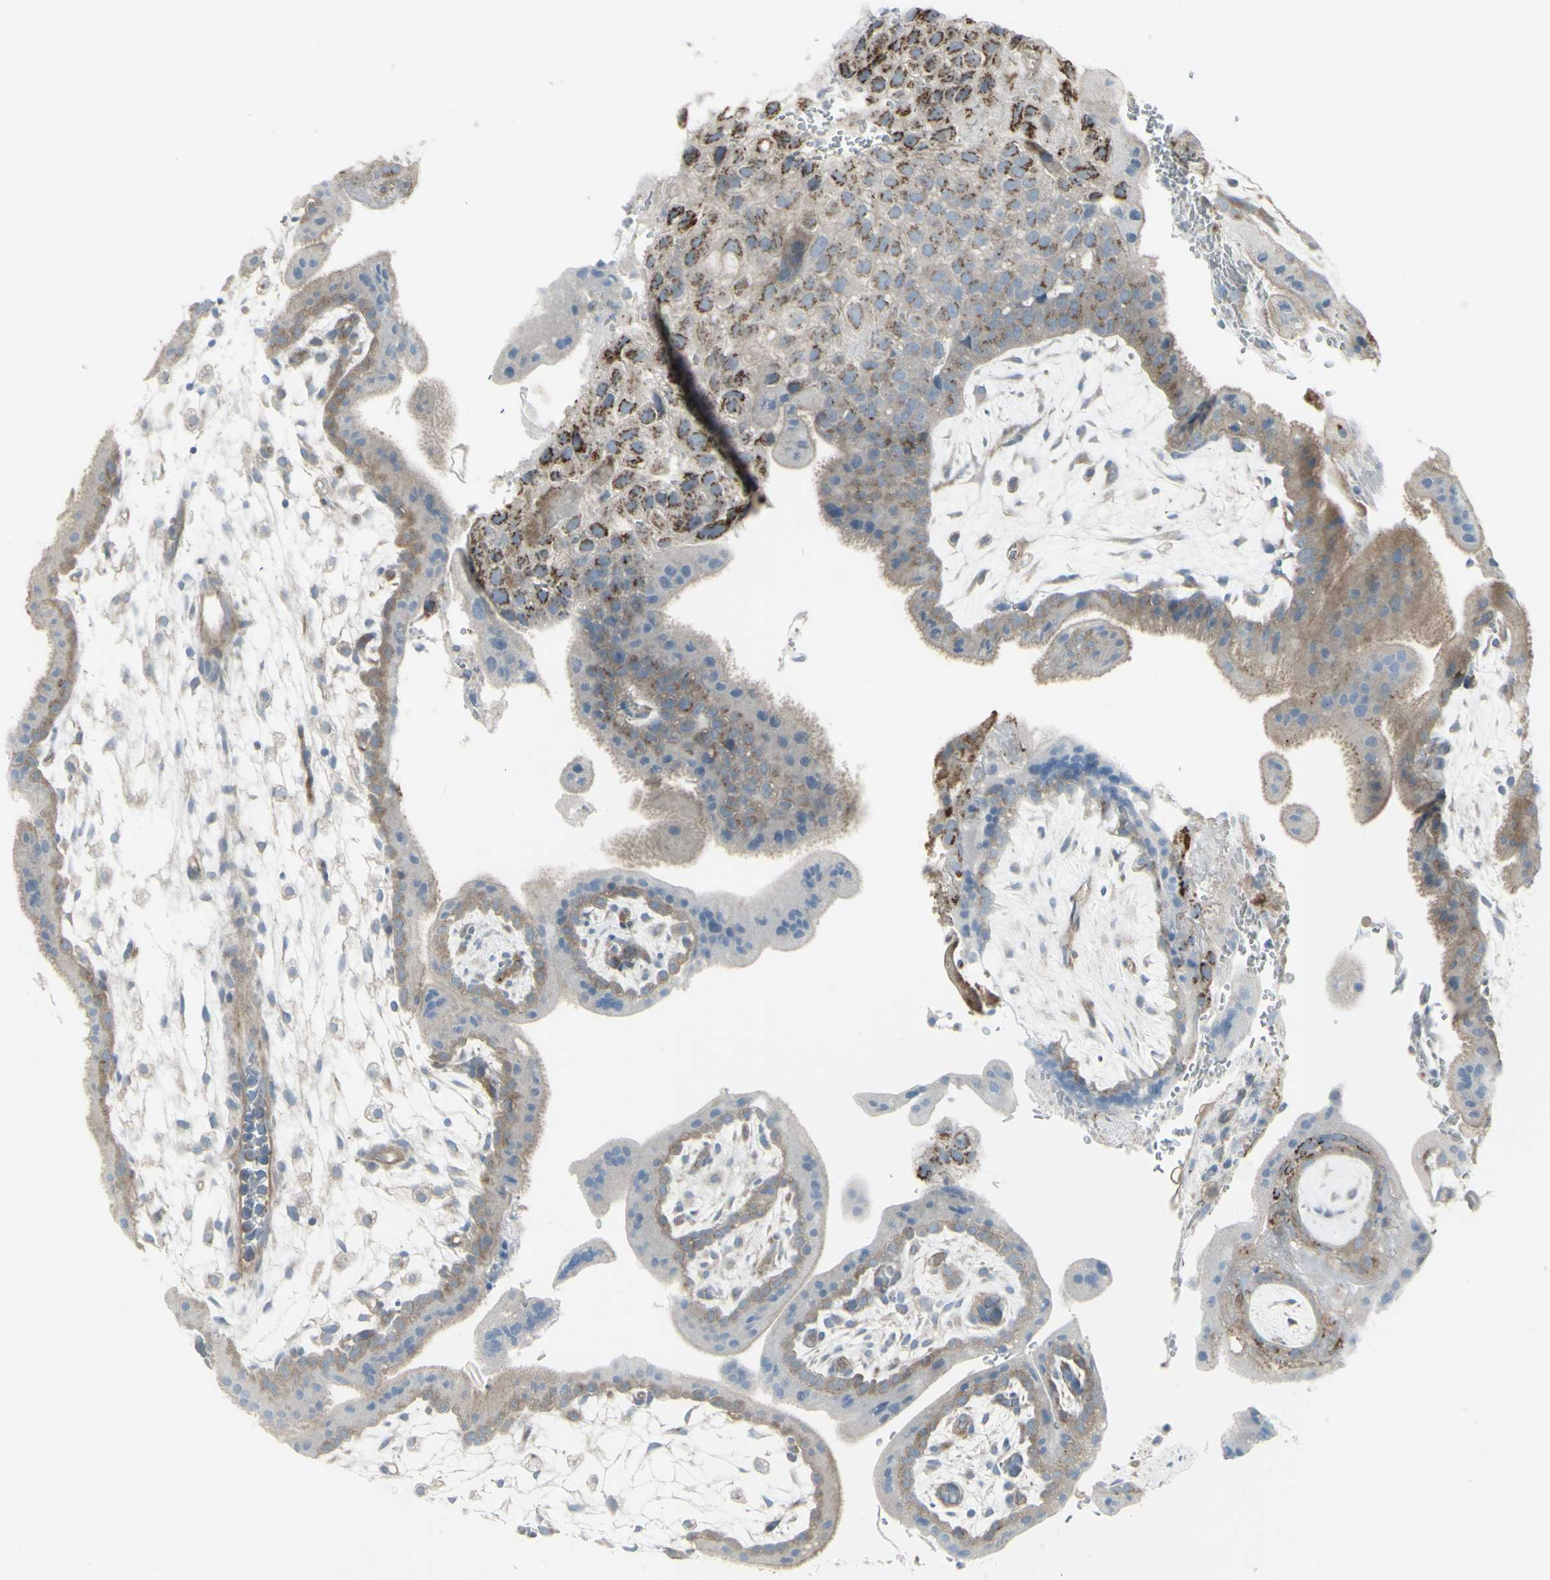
{"staining": {"intensity": "moderate", "quantity": "25%-75%", "location": "cytoplasmic/membranous"}, "tissue": "placenta", "cell_type": "Decidual cells", "image_type": "normal", "snomed": [{"axis": "morphology", "description": "Normal tissue, NOS"}, {"axis": "topography", "description": "Placenta"}], "caption": "High-magnification brightfield microscopy of benign placenta stained with DAB (brown) and counterstained with hematoxylin (blue). decidual cells exhibit moderate cytoplasmic/membranous staining is present in about25%-75% of cells.", "gene": "GALNT6", "patient": {"sex": "female", "age": 35}}